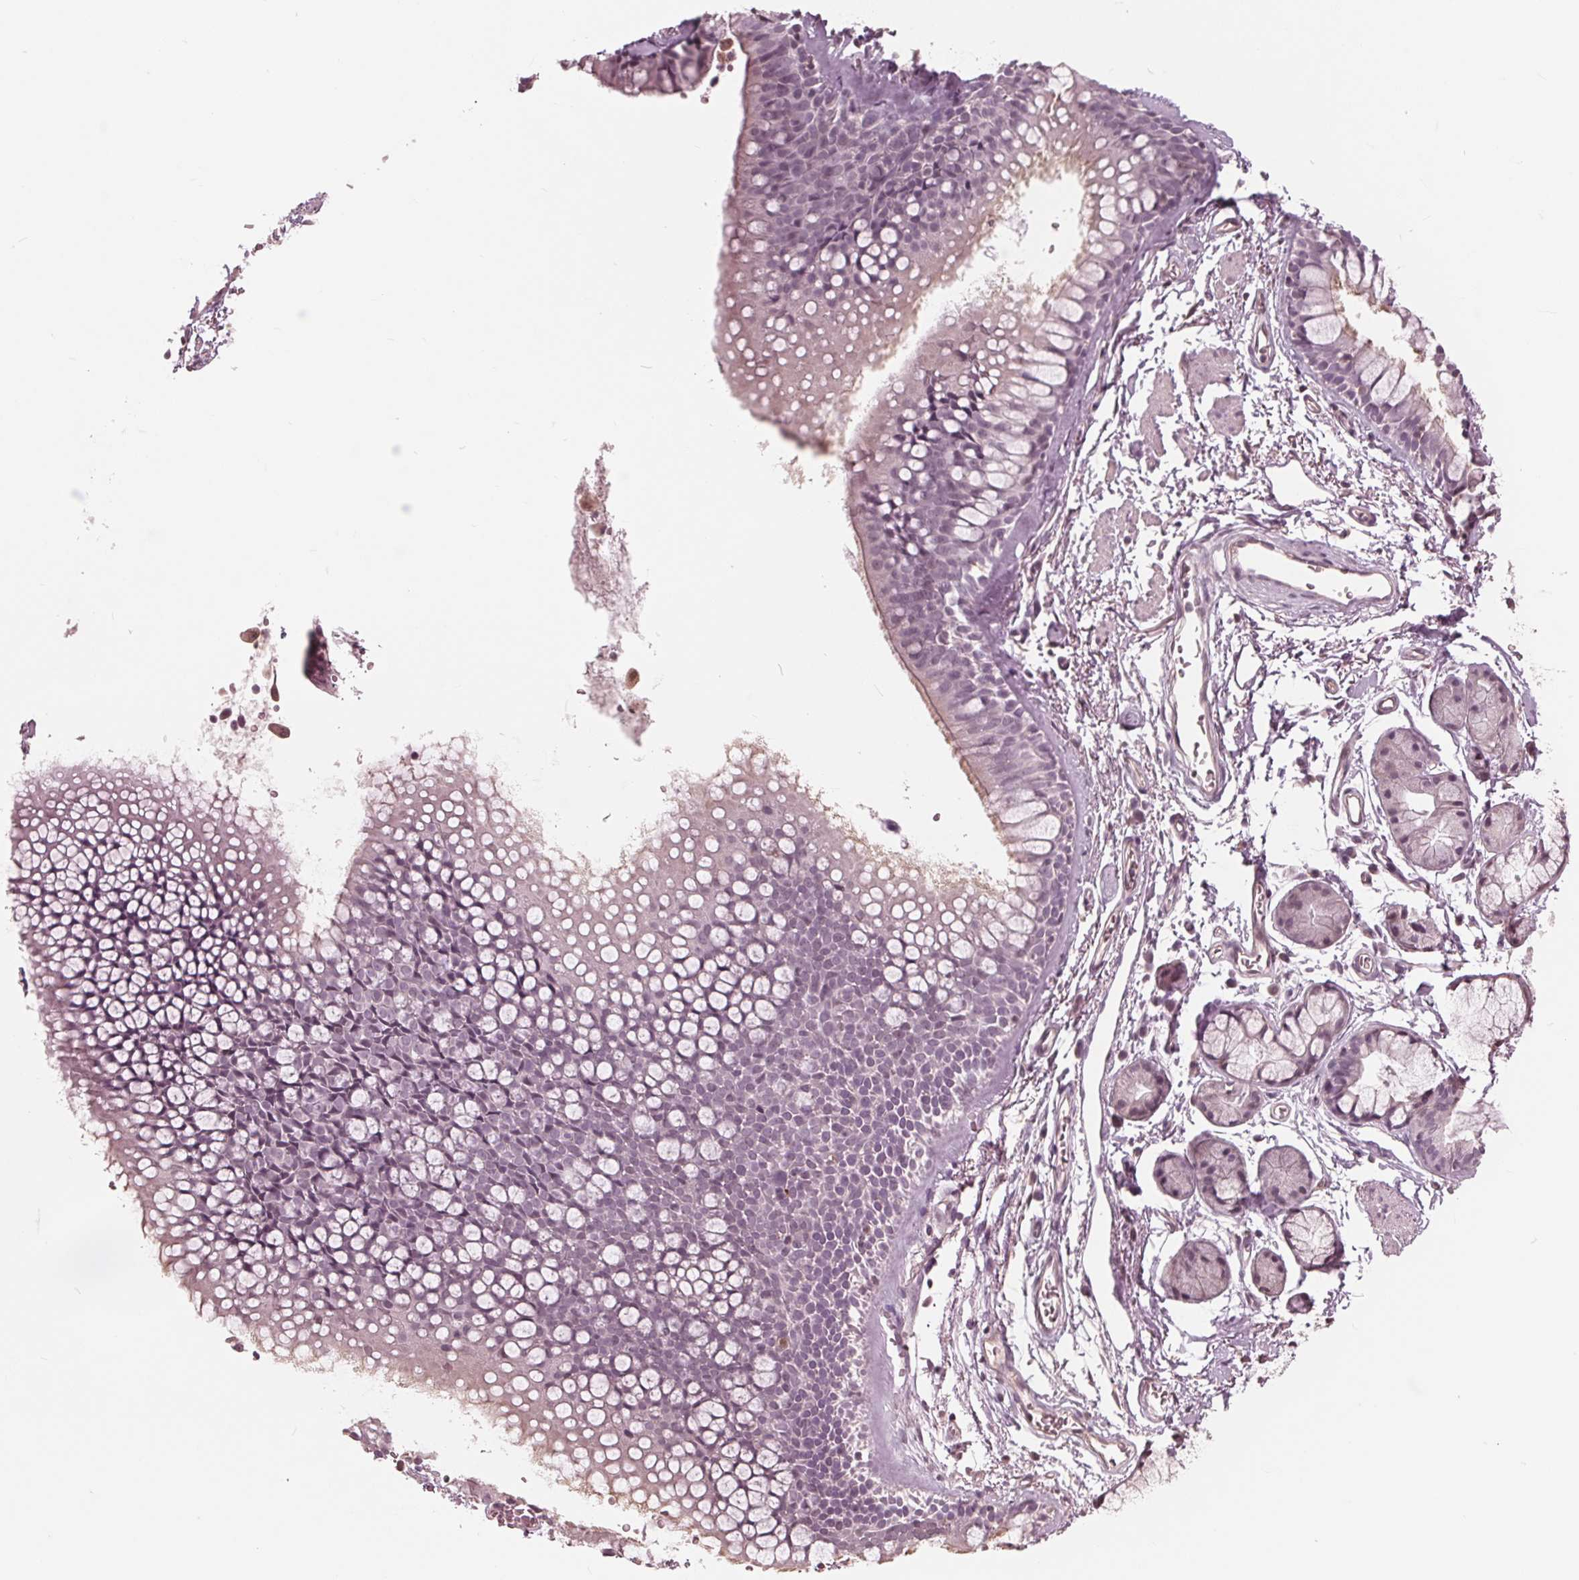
{"staining": {"intensity": "negative", "quantity": "none", "location": "none"}, "tissue": "adipose tissue", "cell_type": "Adipocytes", "image_type": "normal", "snomed": [{"axis": "morphology", "description": "Normal tissue, NOS"}, {"axis": "topography", "description": "Cartilage tissue"}, {"axis": "topography", "description": "Bronchus"}], "caption": "This is an IHC micrograph of unremarkable human adipose tissue. There is no positivity in adipocytes.", "gene": "ING3", "patient": {"sex": "female", "age": 79}}